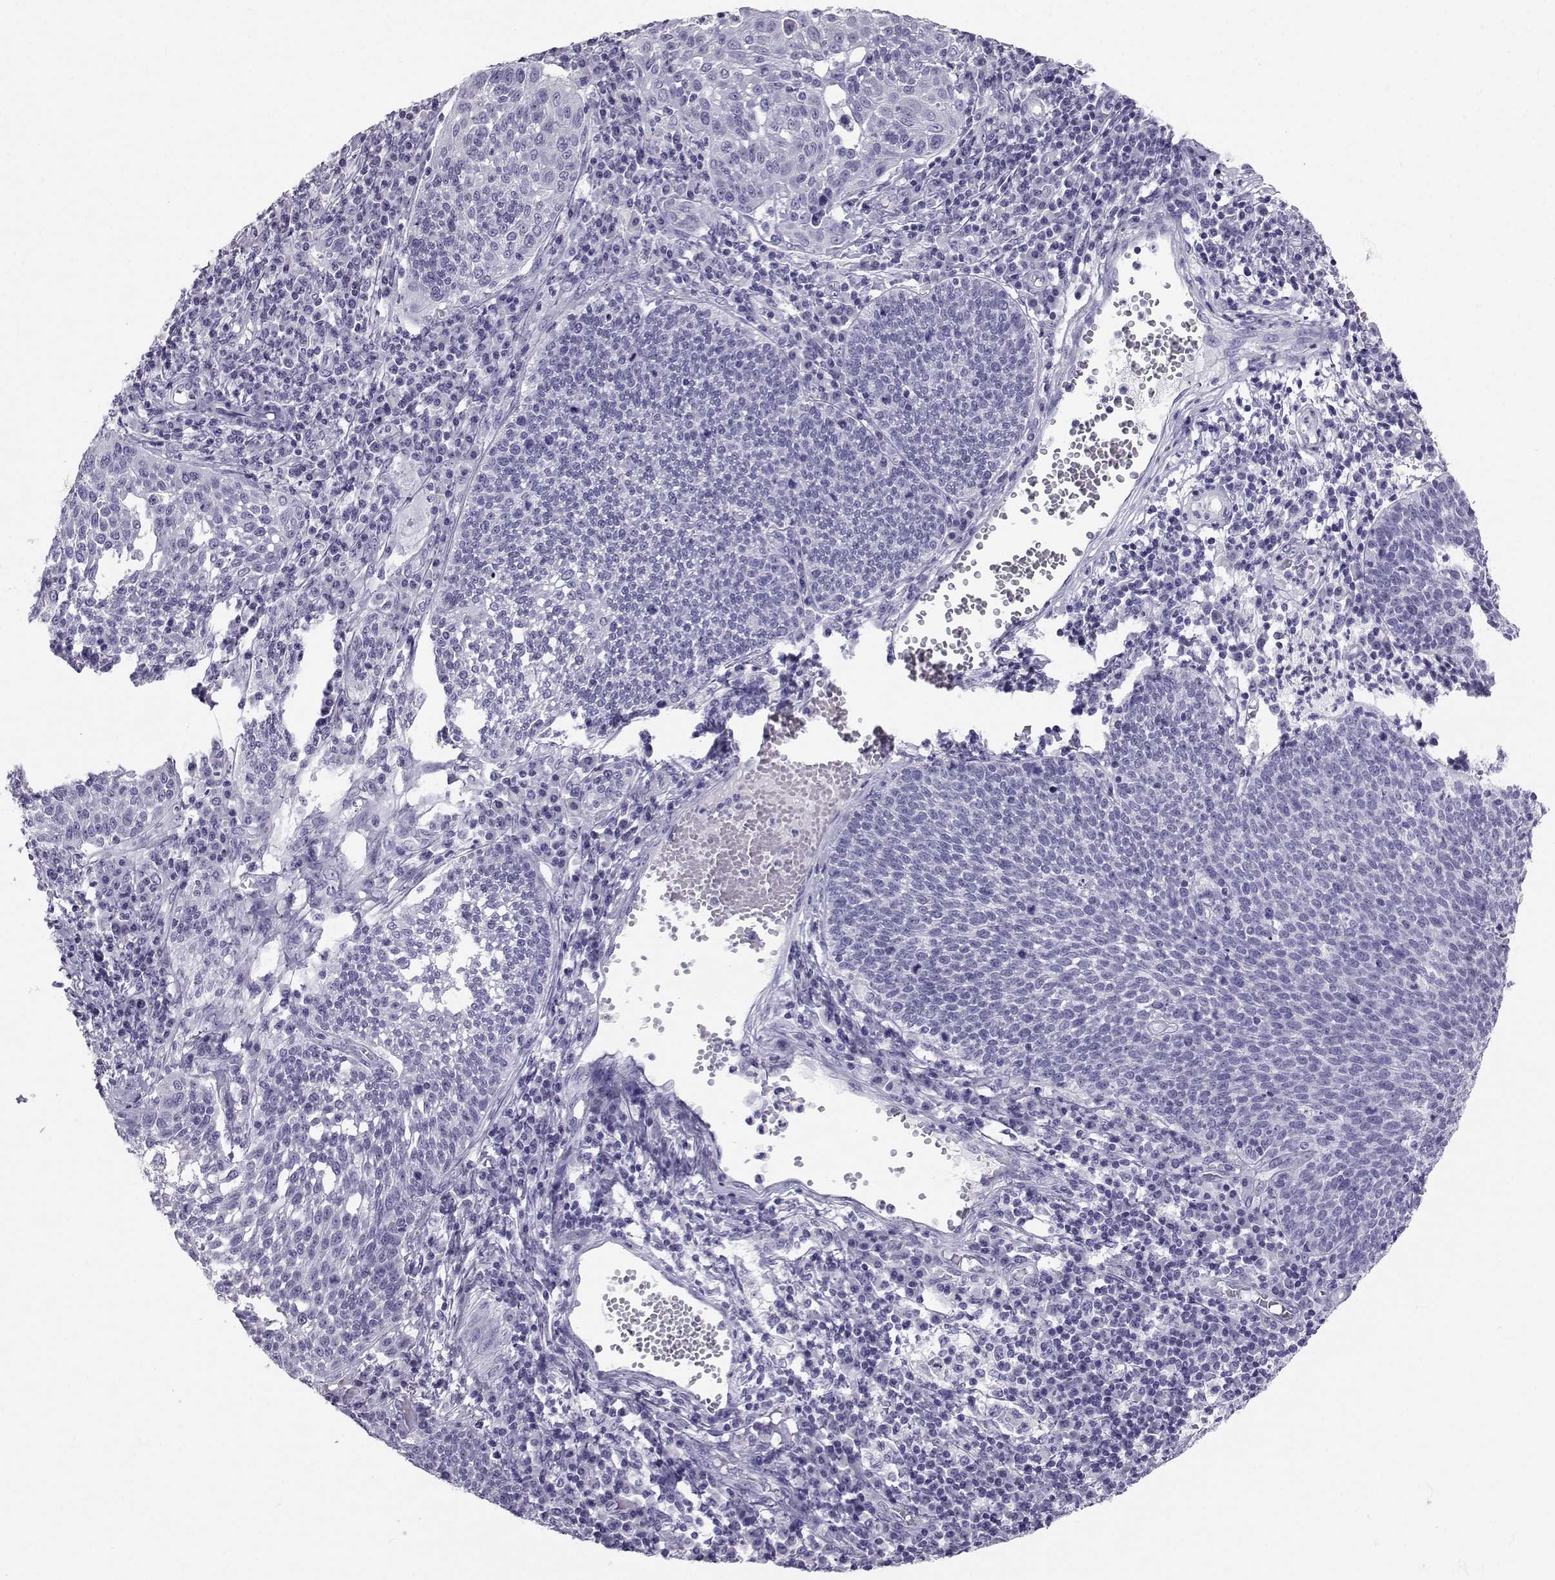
{"staining": {"intensity": "negative", "quantity": "none", "location": "none"}, "tissue": "cervical cancer", "cell_type": "Tumor cells", "image_type": "cancer", "snomed": [{"axis": "morphology", "description": "Squamous cell carcinoma, NOS"}, {"axis": "topography", "description": "Cervix"}], "caption": "There is no significant expression in tumor cells of cervical cancer (squamous cell carcinoma).", "gene": "SLC6A3", "patient": {"sex": "female", "age": 34}}